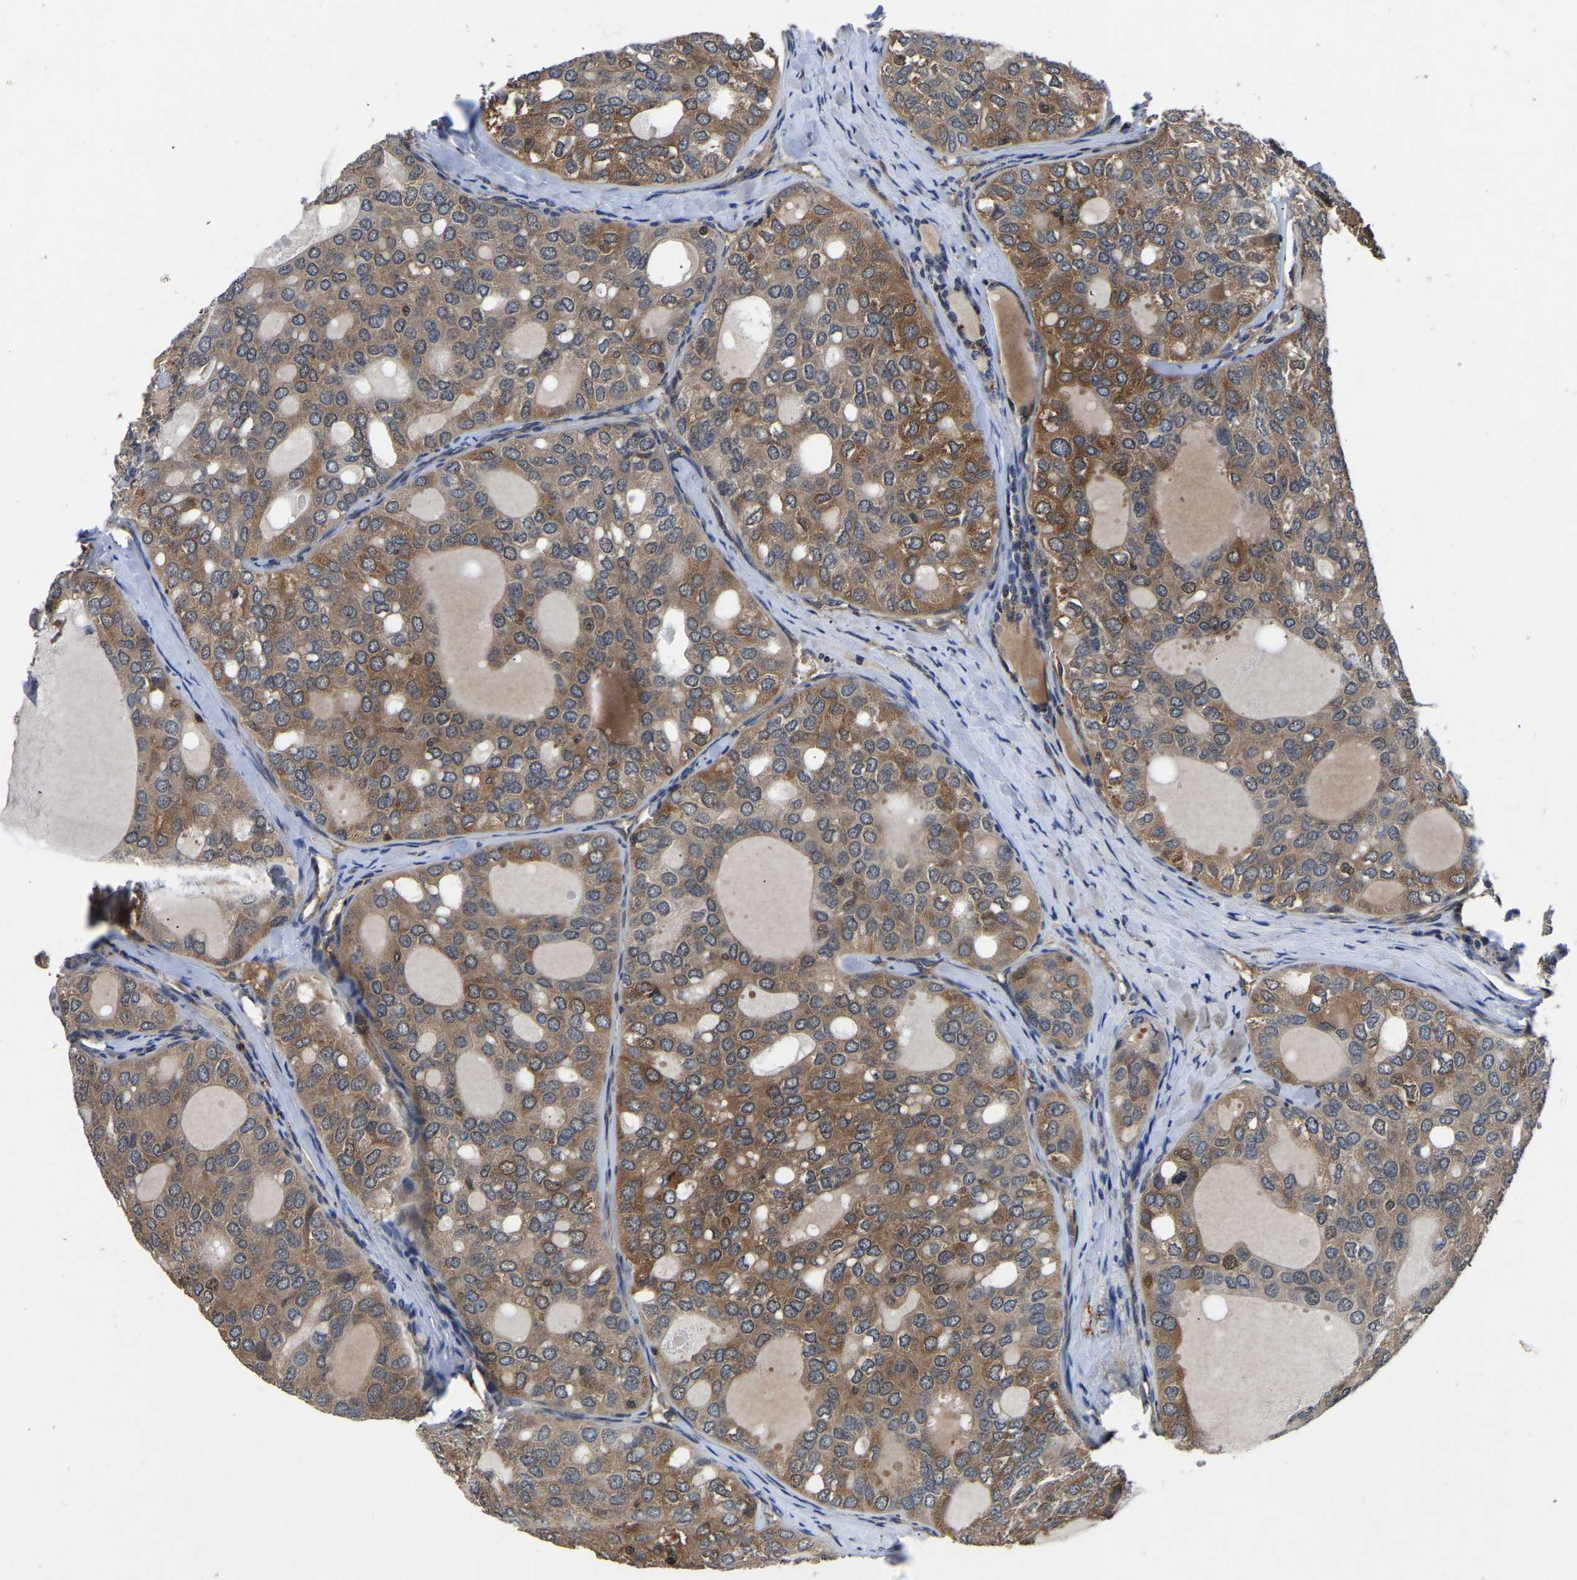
{"staining": {"intensity": "moderate", "quantity": ">75%", "location": "cytoplasmic/membranous"}, "tissue": "thyroid cancer", "cell_type": "Tumor cells", "image_type": "cancer", "snomed": [{"axis": "morphology", "description": "Follicular adenoma carcinoma, NOS"}, {"axis": "topography", "description": "Thyroid gland"}], "caption": "Protein staining of follicular adenoma carcinoma (thyroid) tissue demonstrates moderate cytoplasmic/membranous expression in approximately >75% of tumor cells.", "gene": "FGD5", "patient": {"sex": "male", "age": 75}}